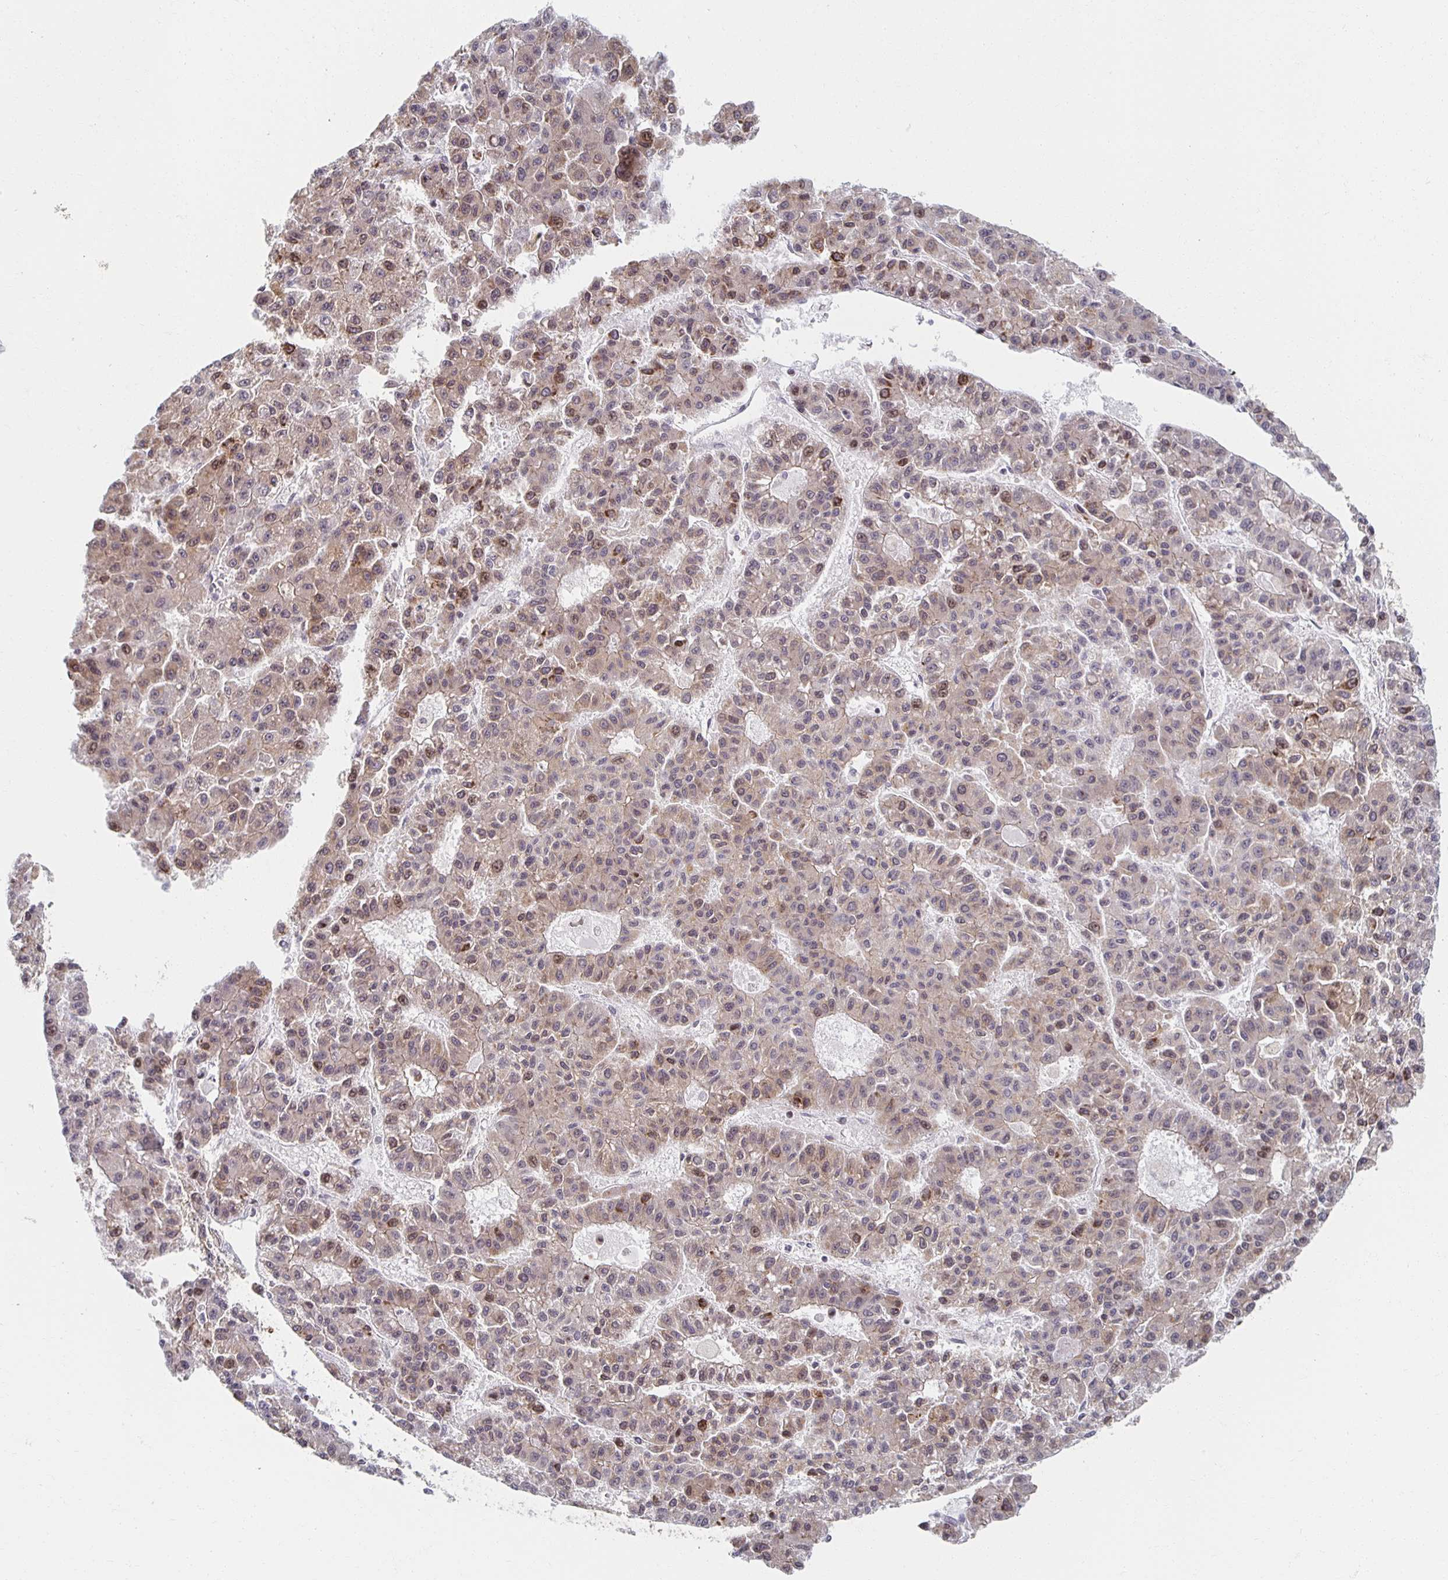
{"staining": {"intensity": "moderate", "quantity": "<25%", "location": "cytoplasmic/membranous,nuclear"}, "tissue": "liver cancer", "cell_type": "Tumor cells", "image_type": "cancer", "snomed": [{"axis": "morphology", "description": "Carcinoma, Hepatocellular, NOS"}, {"axis": "topography", "description": "Liver"}], "caption": "Immunohistochemistry (DAB (3,3'-diaminobenzidine)) staining of hepatocellular carcinoma (liver) reveals moderate cytoplasmic/membranous and nuclear protein expression in approximately <25% of tumor cells.", "gene": "HCFC1R1", "patient": {"sex": "male", "age": 70}}